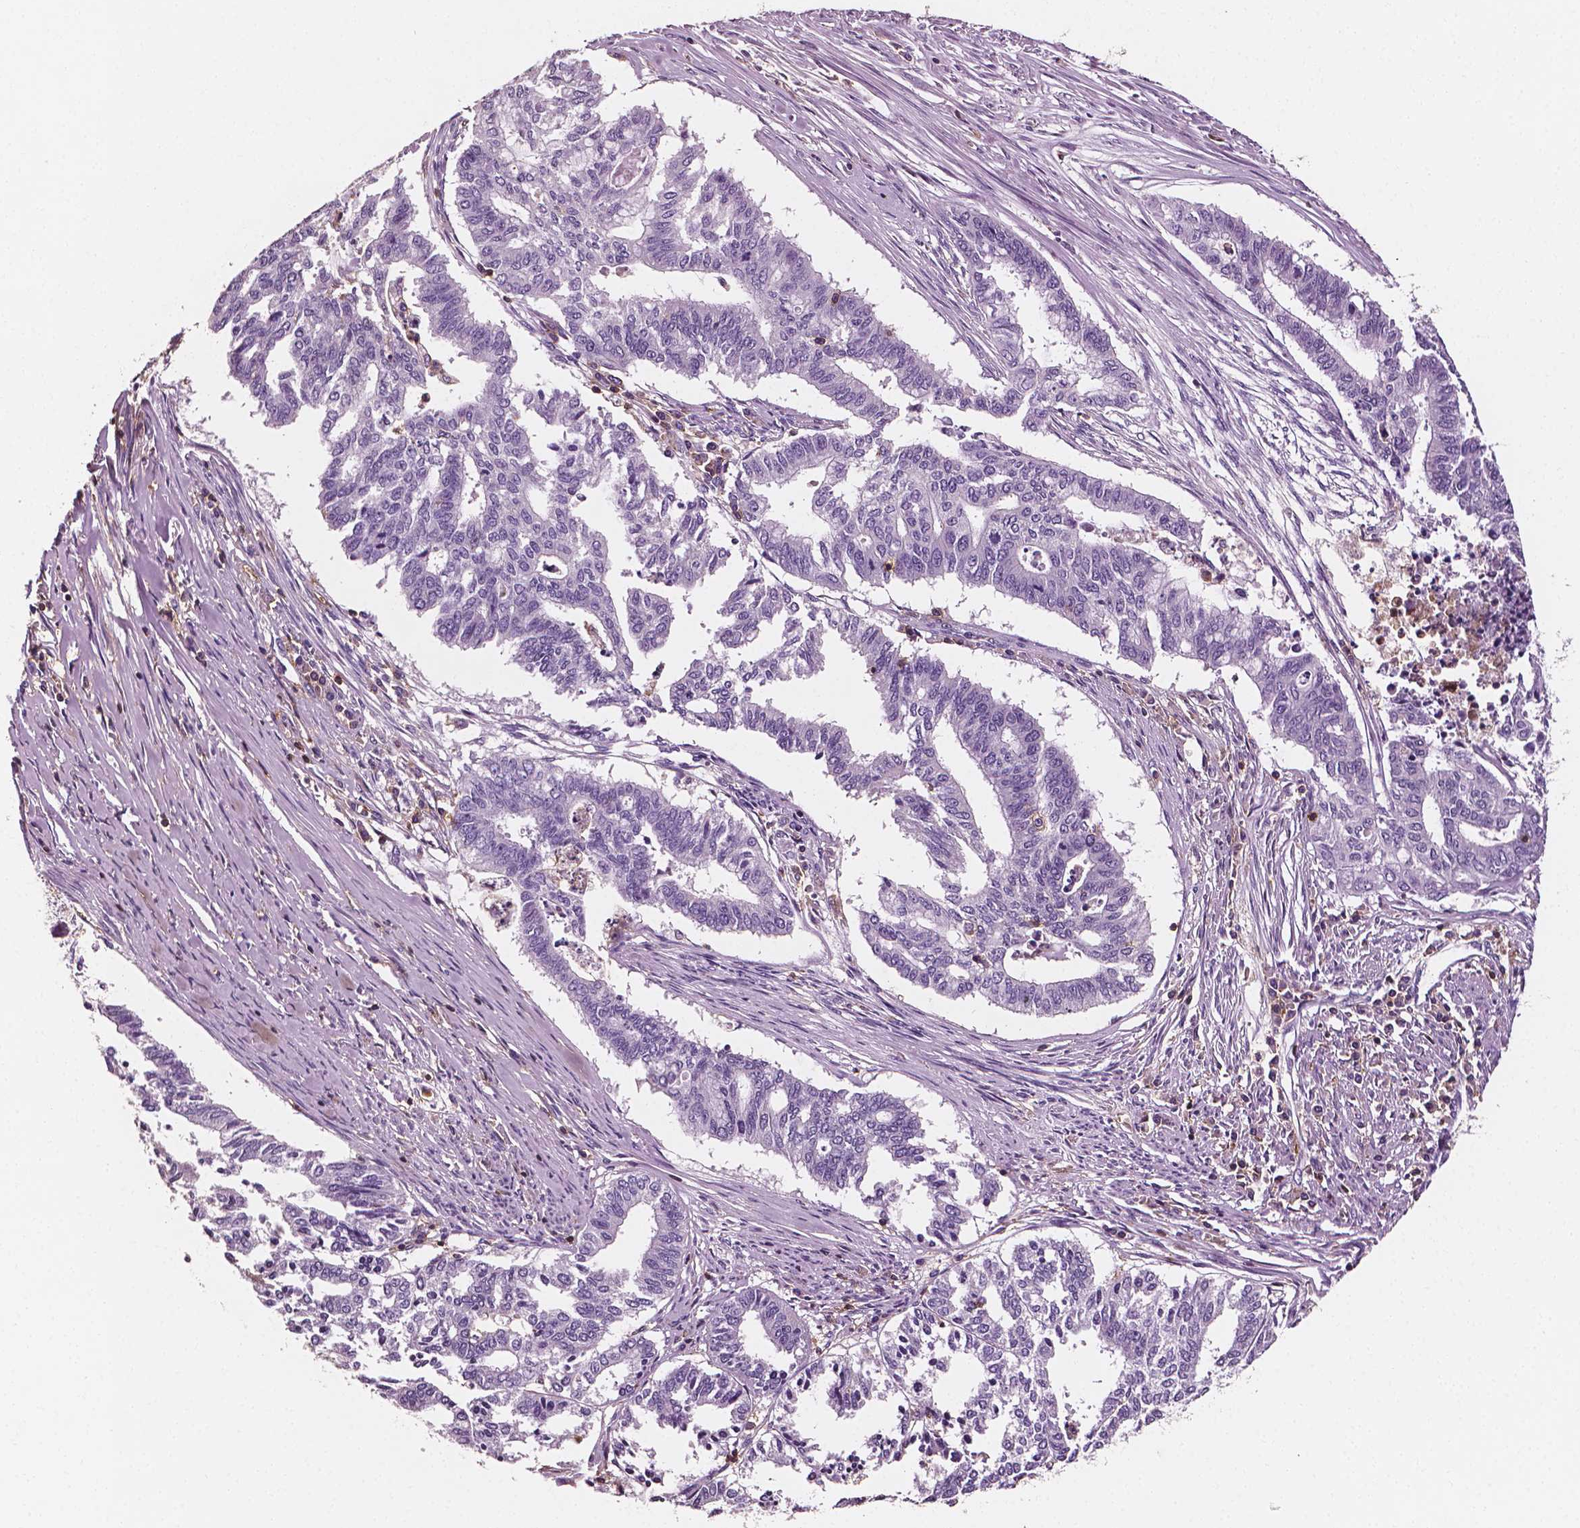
{"staining": {"intensity": "negative", "quantity": "none", "location": "none"}, "tissue": "endometrial cancer", "cell_type": "Tumor cells", "image_type": "cancer", "snomed": [{"axis": "morphology", "description": "Adenocarcinoma, NOS"}, {"axis": "topography", "description": "Endometrium"}], "caption": "Human endometrial cancer stained for a protein using immunohistochemistry exhibits no staining in tumor cells.", "gene": "PTPRC", "patient": {"sex": "female", "age": 79}}